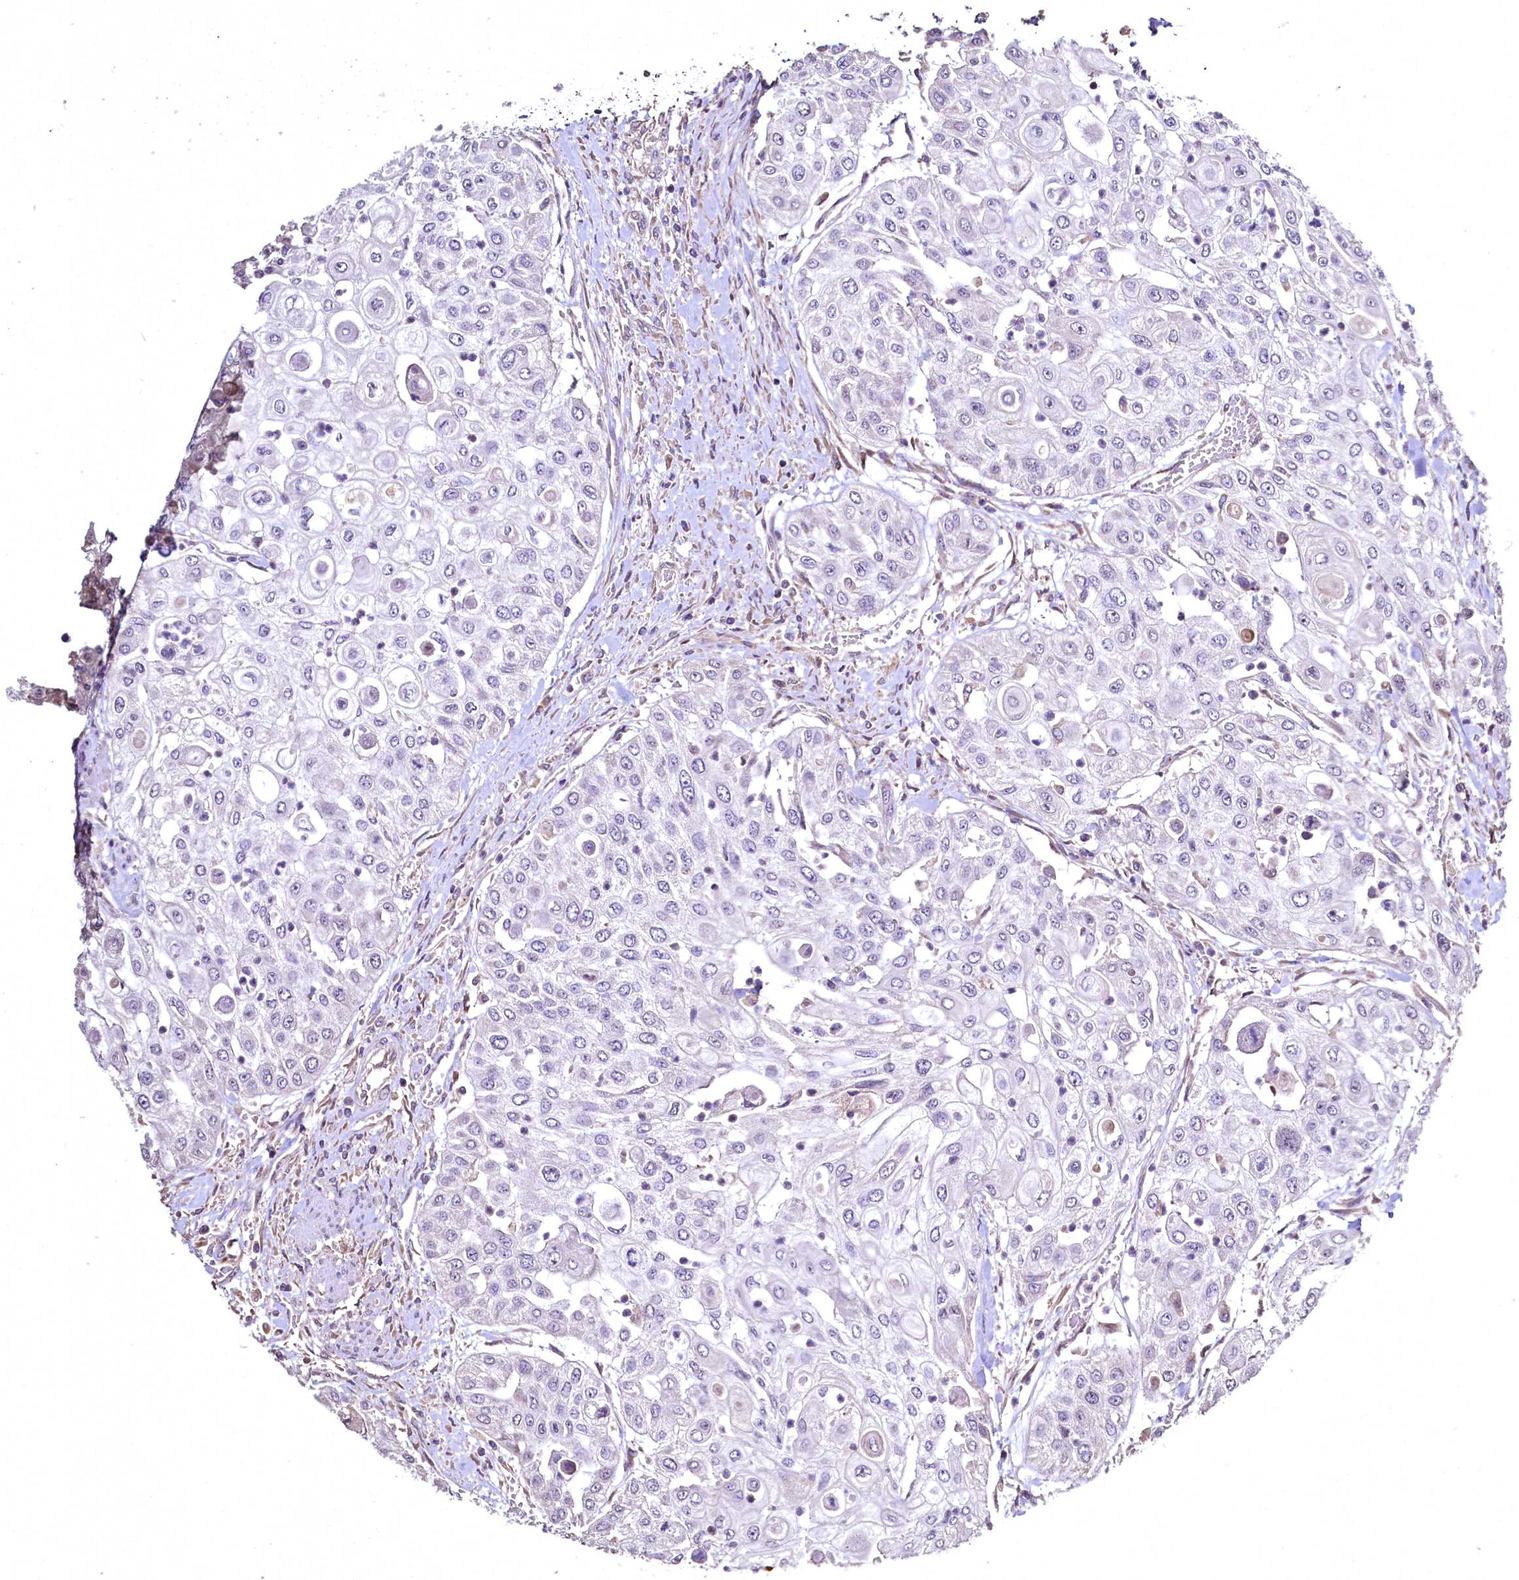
{"staining": {"intensity": "negative", "quantity": "none", "location": "none"}, "tissue": "urothelial cancer", "cell_type": "Tumor cells", "image_type": "cancer", "snomed": [{"axis": "morphology", "description": "Urothelial carcinoma, High grade"}, {"axis": "topography", "description": "Urinary bladder"}], "caption": "High power microscopy micrograph of an immunohistochemistry image of urothelial cancer, revealing no significant positivity in tumor cells.", "gene": "TBCEL", "patient": {"sex": "female", "age": 79}}